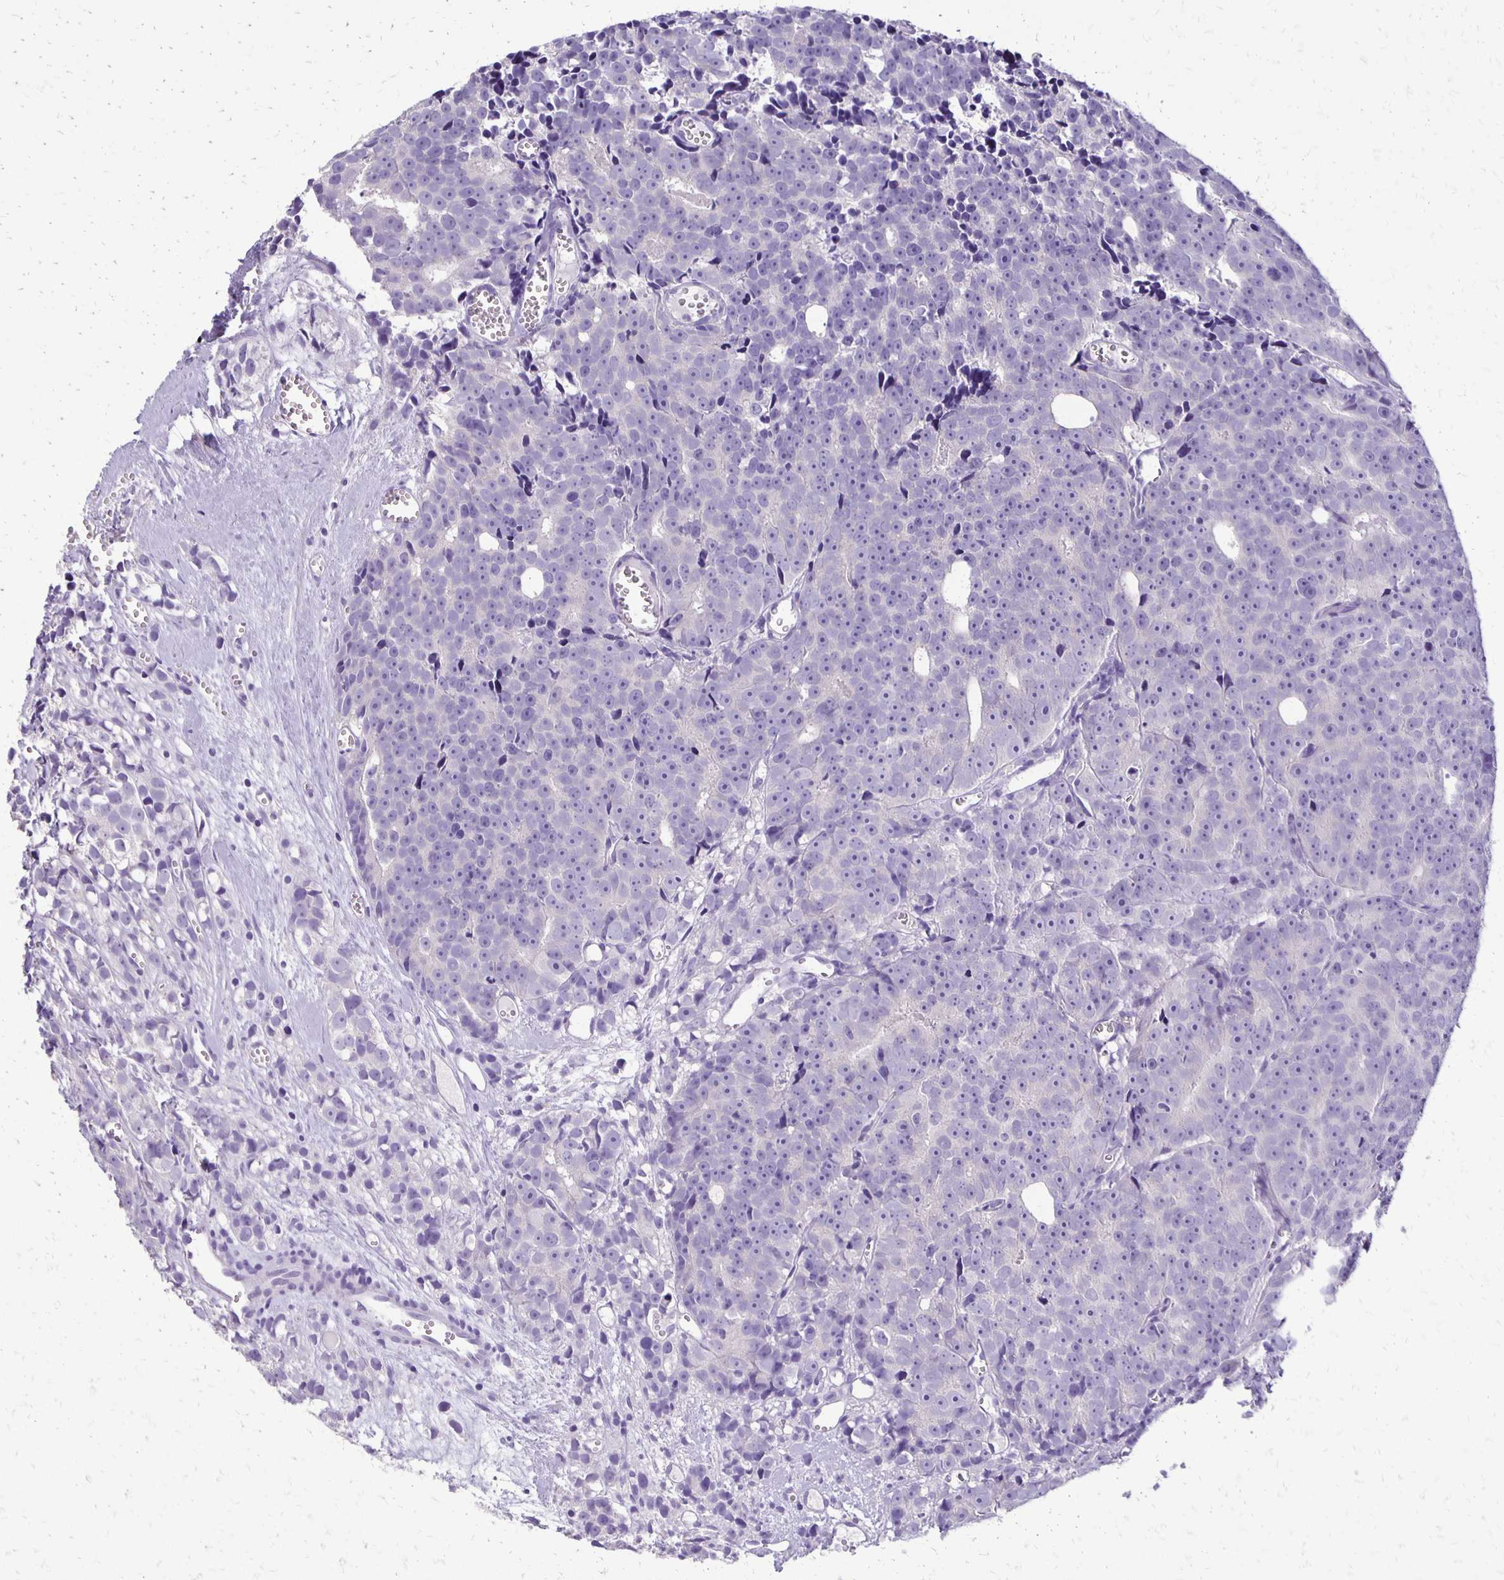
{"staining": {"intensity": "negative", "quantity": "none", "location": "none"}, "tissue": "prostate cancer", "cell_type": "Tumor cells", "image_type": "cancer", "snomed": [{"axis": "morphology", "description": "Adenocarcinoma, High grade"}, {"axis": "topography", "description": "Prostate"}], "caption": "The immunohistochemistry (IHC) micrograph has no significant staining in tumor cells of prostate high-grade adenocarcinoma tissue. (DAB (3,3'-diaminobenzidine) immunohistochemistry, high magnification).", "gene": "ANKRD45", "patient": {"sex": "male", "age": 77}}